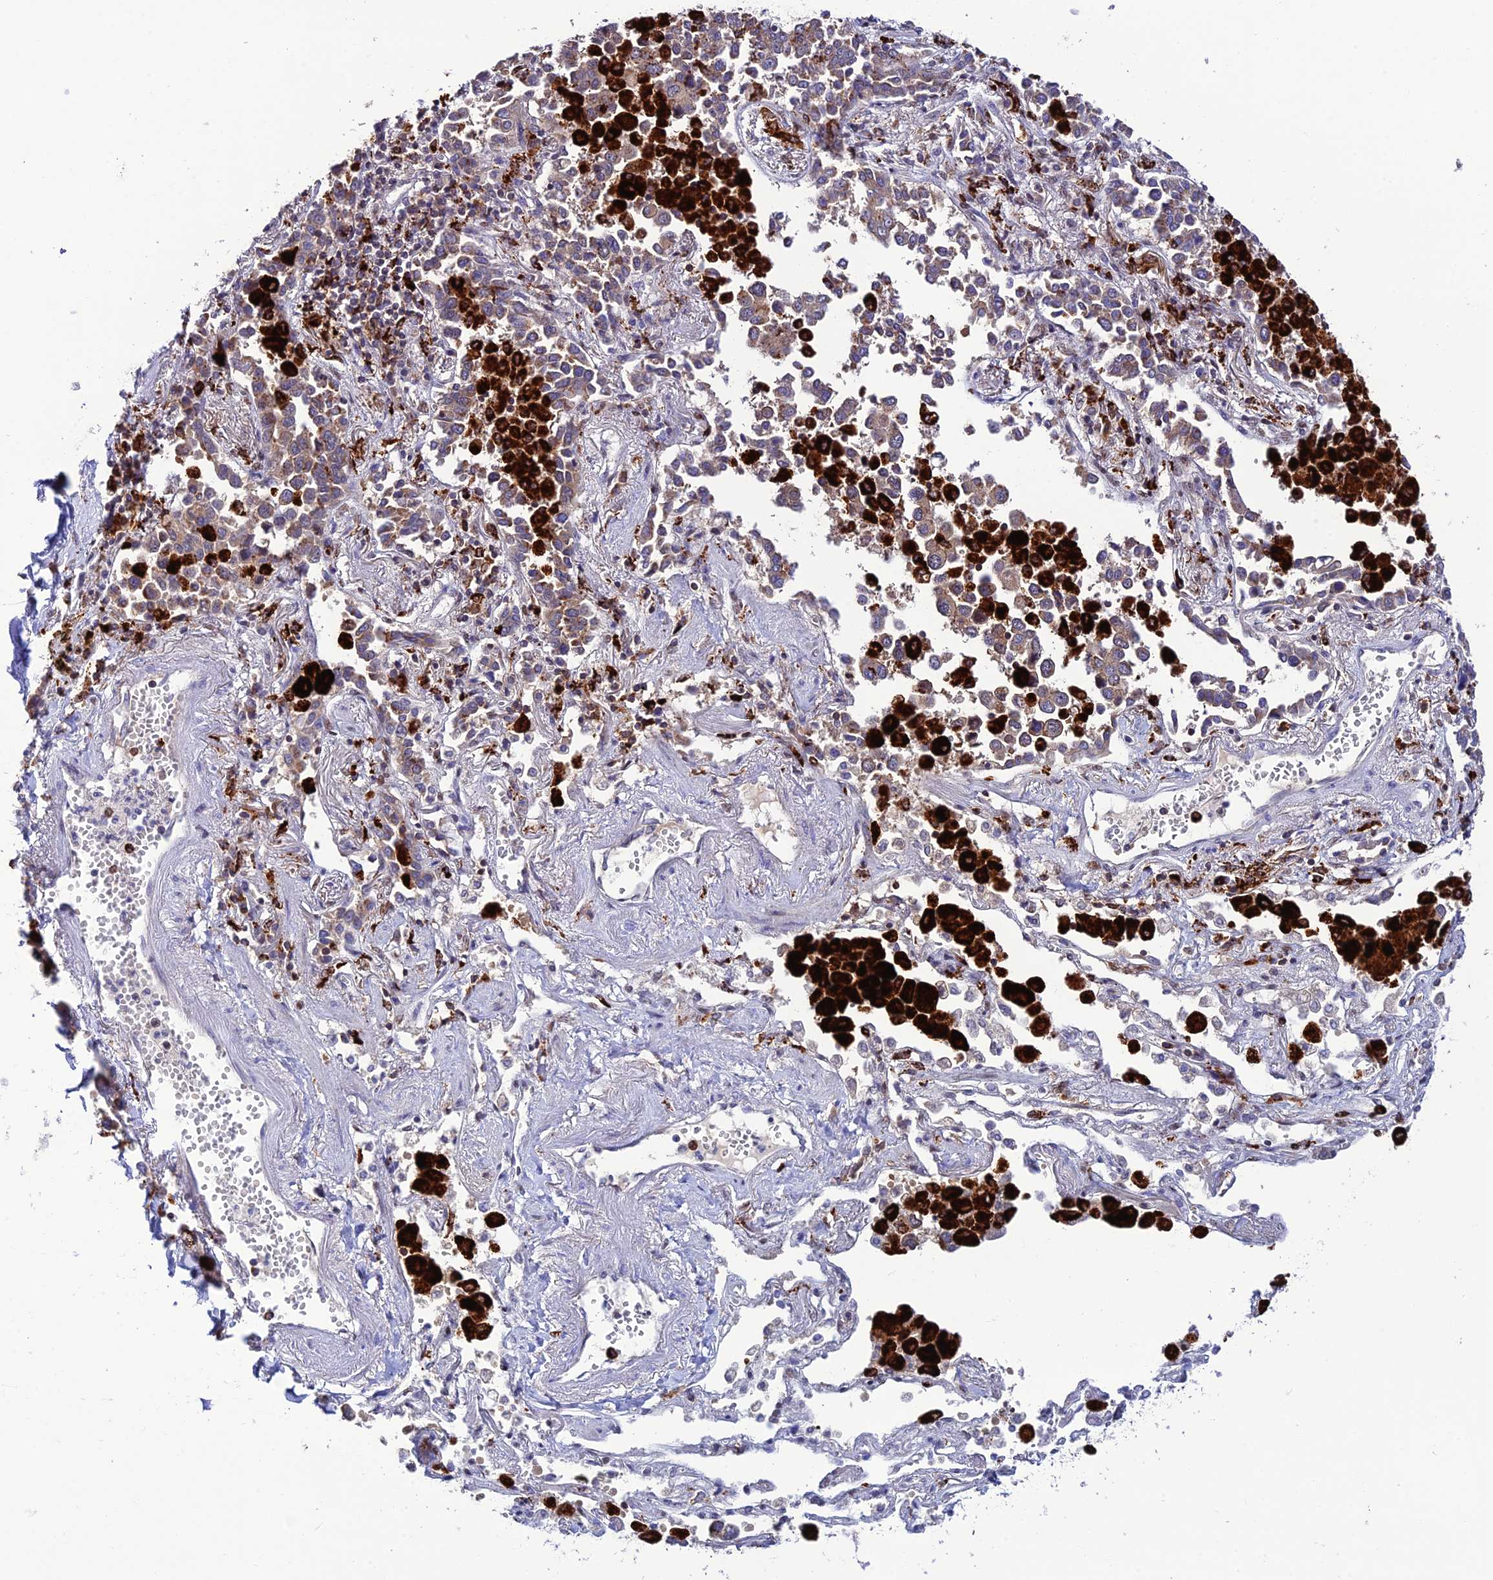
{"staining": {"intensity": "moderate", "quantity": "25%-75%", "location": "cytoplasmic/membranous"}, "tissue": "lung cancer", "cell_type": "Tumor cells", "image_type": "cancer", "snomed": [{"axis": "morphology", "description": "Adenocarcinoma, NOS"}, {"axis": "topography", "description": "Lung"}], "caption": "The immunohistochemical stain highlights moderate cytoplasmic/membranous expression in tumor cells of lung cancer tissue.", "gene": "HIC1", "patient": {"sex": "male", "age": 67}}